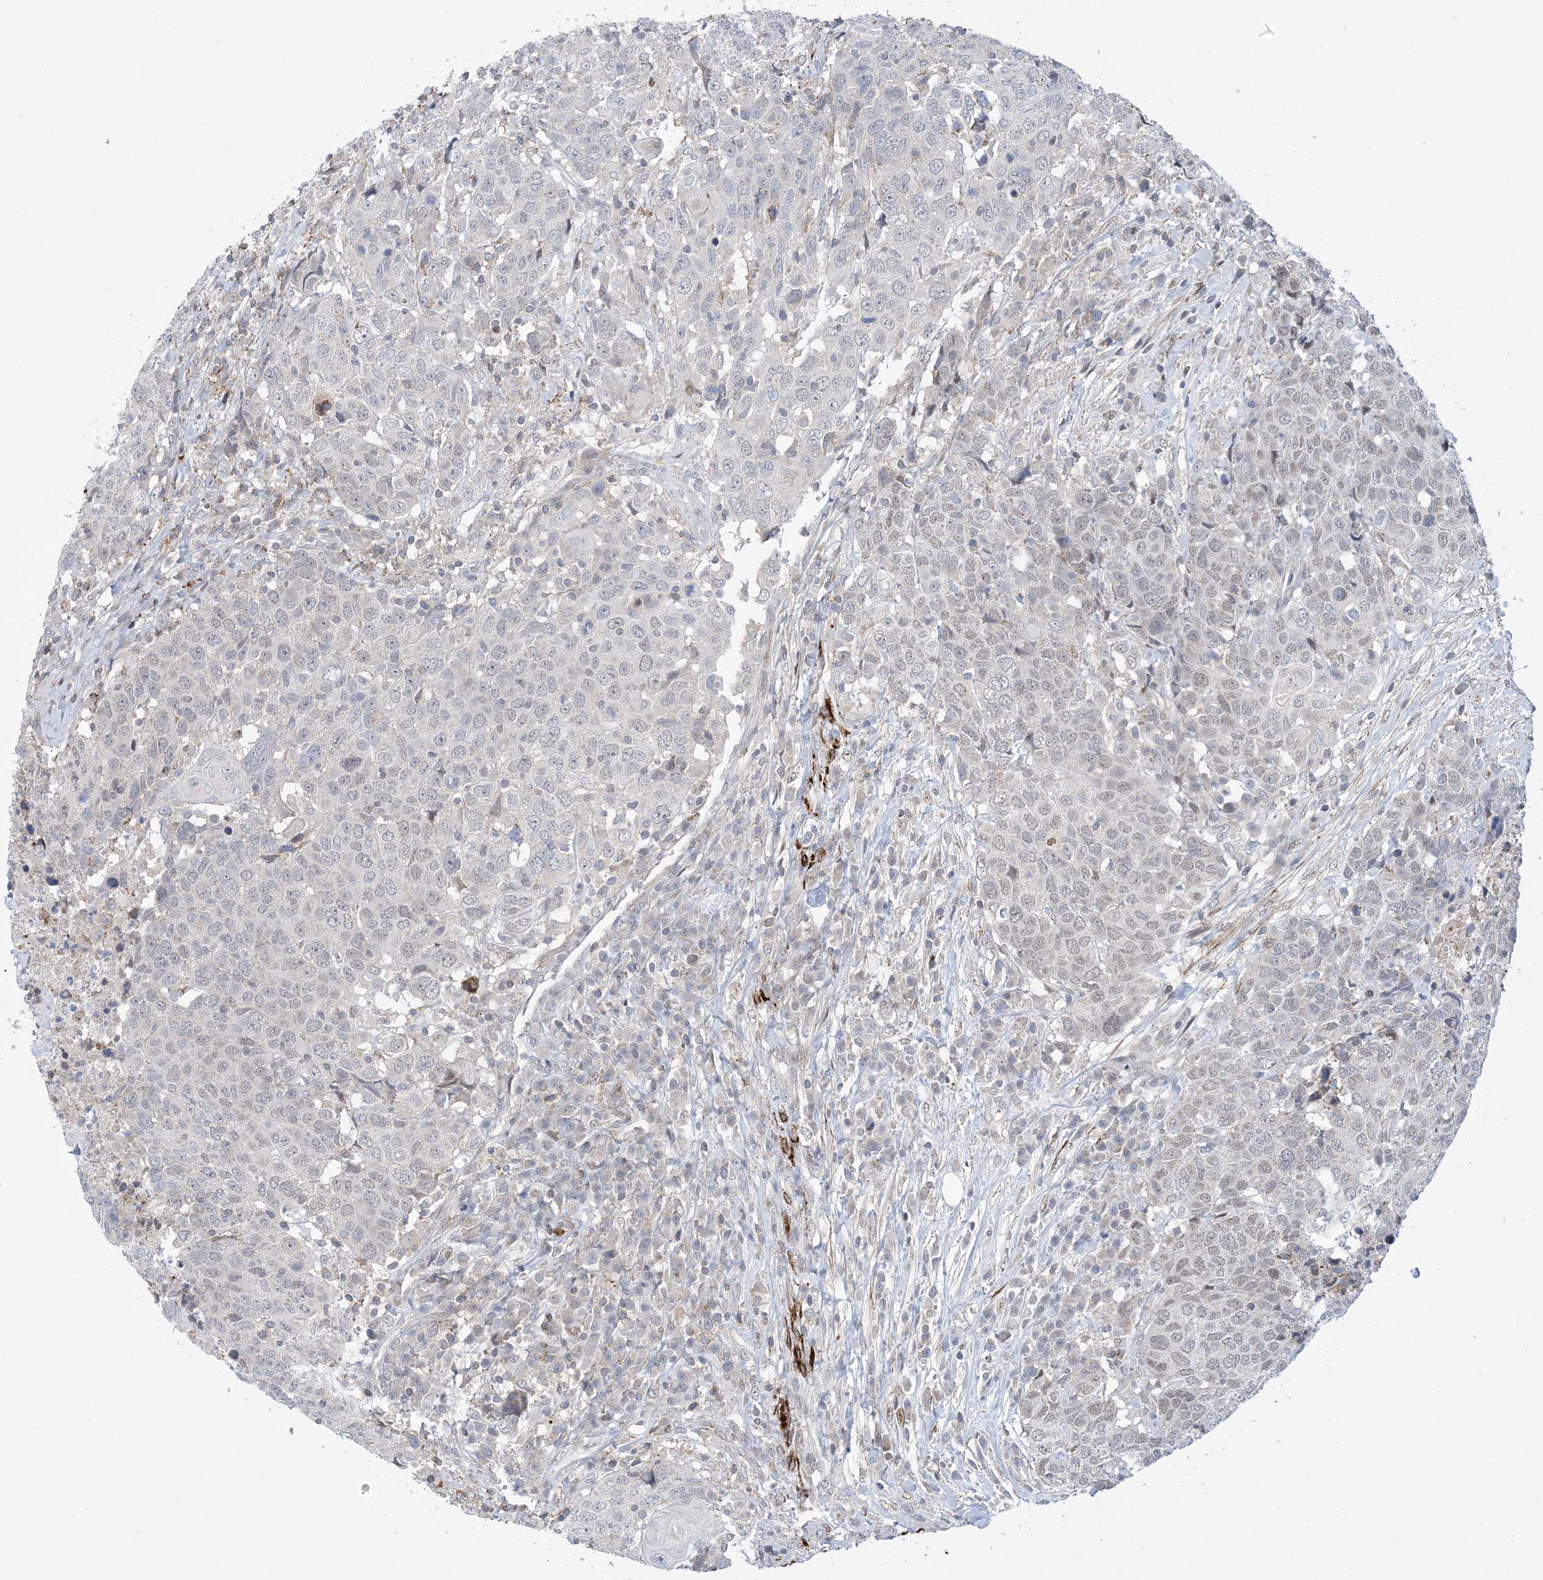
{"staining": {"intensity": "negative", "quantity": "none", "location": "none"}, "tissue": "head and neck cancer", "cell_type": "Tumor cells", "image_type": "cancer", "snomed": [{"axis": "morphology", "description": "Squamous cell carcinoma, NOS"}, {"axis": "topography", "description": "Head-Neck"}], "caption": "An IHC micrograph of head and neck squamous cell carcinoma is shown. There is no staining in tumor cells of head and neck squamous cell carcinoma.", "gene": "ZNF8", "patient": {"sex": "male", "age": 66}}